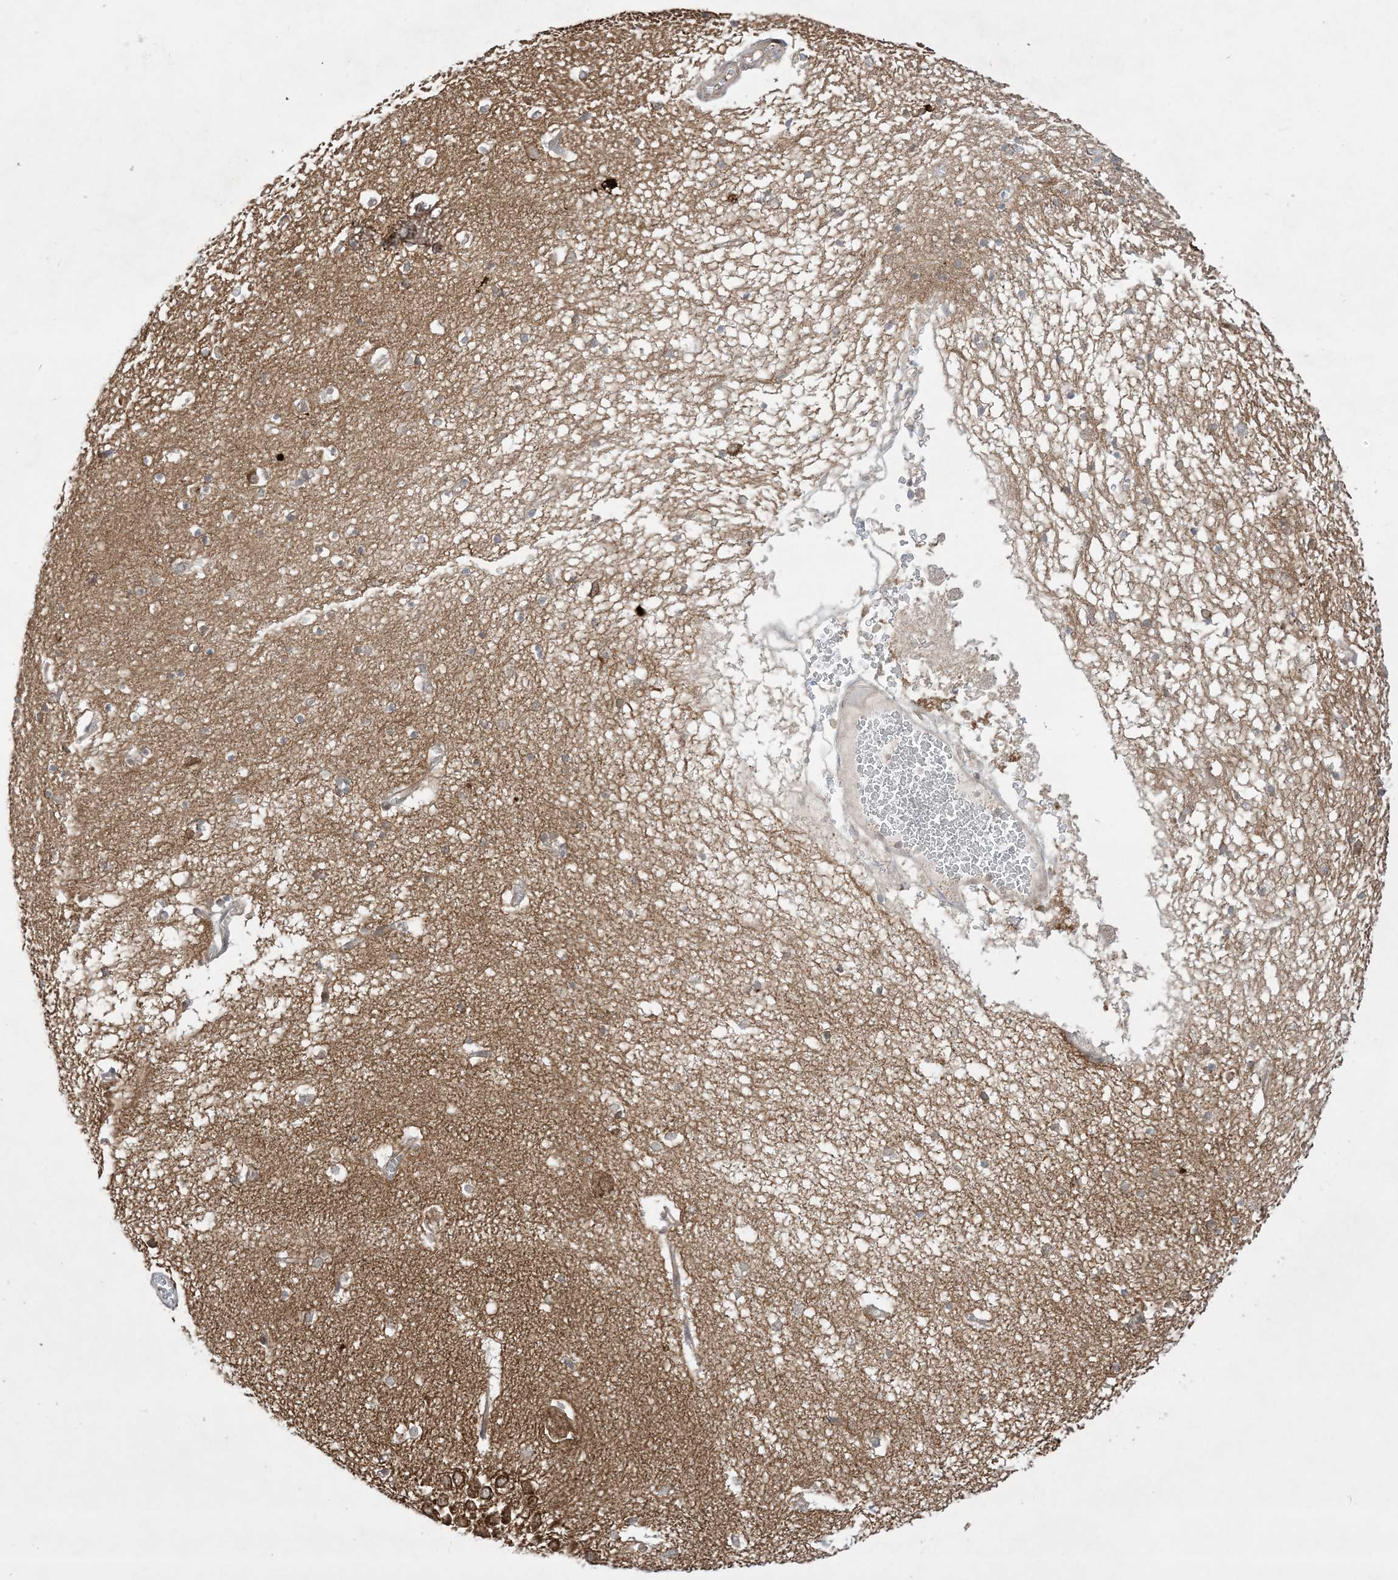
{"staining": {"intensity": "weak", "quantity": "25%-75%", "location": "cytoplasmic/membranous"}, "tissue": "hippocampus", "cell_type": "Glial cells", "image_type": "normal", "snomed": [{"axis": "morphology", "description": "Normal tissue, NOS"}, {"axis": "topography", "description": "Hippocampus"}], "caption": "Immunohistochemistry micrograph of unremarkable hippocampus: human hippocampus stained using IHC exhibits low levels of weak protein expression localized specifically in the cytoplasmic/membranous of glial cells, appearing as a cytoplasmic/membranous brown color.", "gene": "SOGA3", "patient": {"sex": "male", "age": 70}}